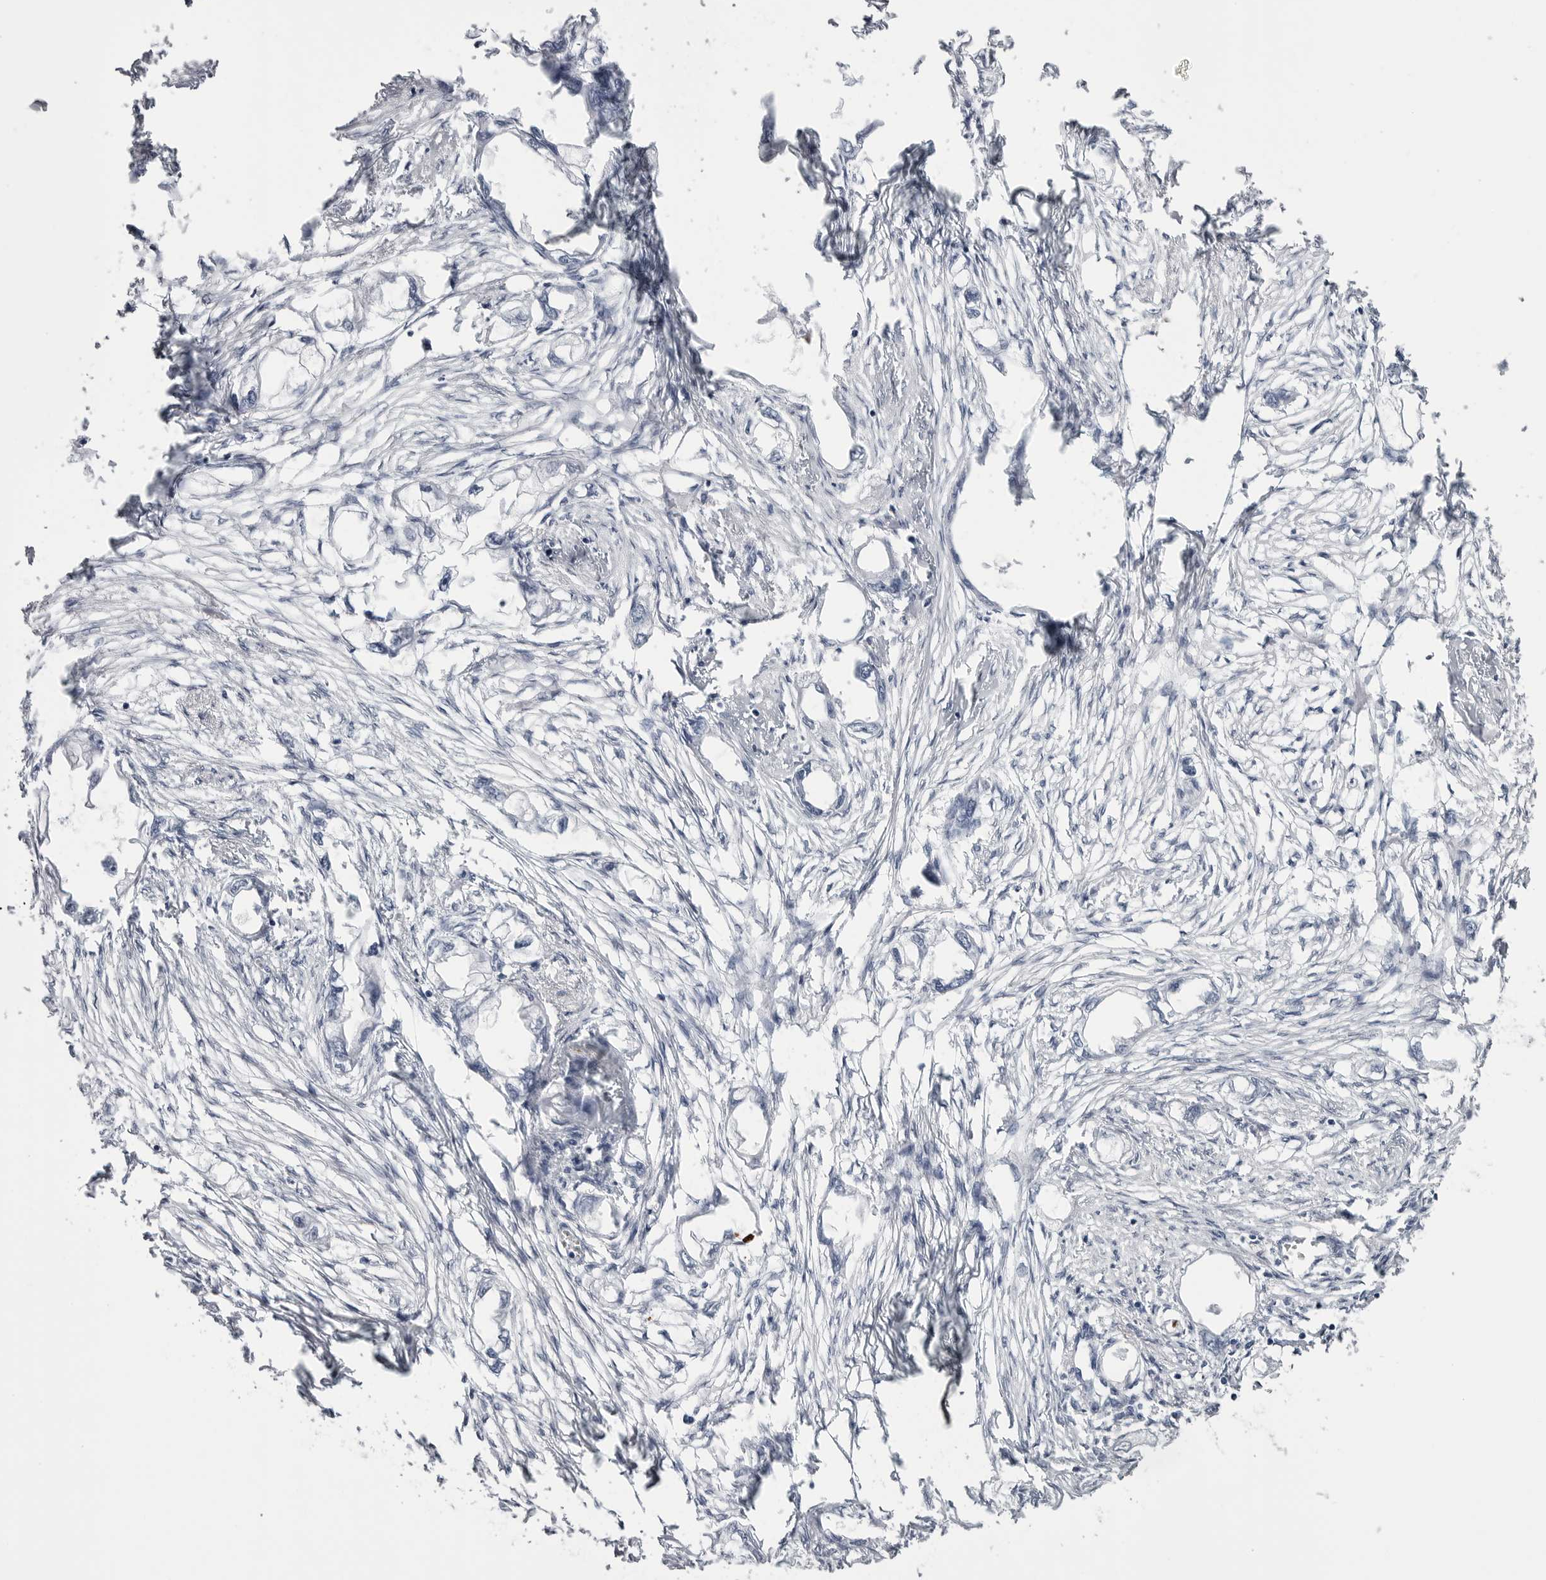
{"staining": {"intensity": "negative", "quantity": "none", "location": "none"}, "tissue": "endometrial cancer", "cell_type": "Tumor cells", "image_type": "cancer", "snomed": [{"axis": "morphology", "description": "Adenocarcinoma, NOS"}, {"axis": "morphology", "description": "Adenocarcinoma, metastatic, NOS"}, {"axis": "topography", "description": "Adipose tissue"}, {"axis": "topography", "description": "Endometrium"}], "caption": "The photomicrograph shows no staining of tumor cells in endometrial cancer. (Brightfield microscopy of DAB IHC at high magnification).", "gene": "COL26A1", "patient": {"sex": "female", "age": 67}}